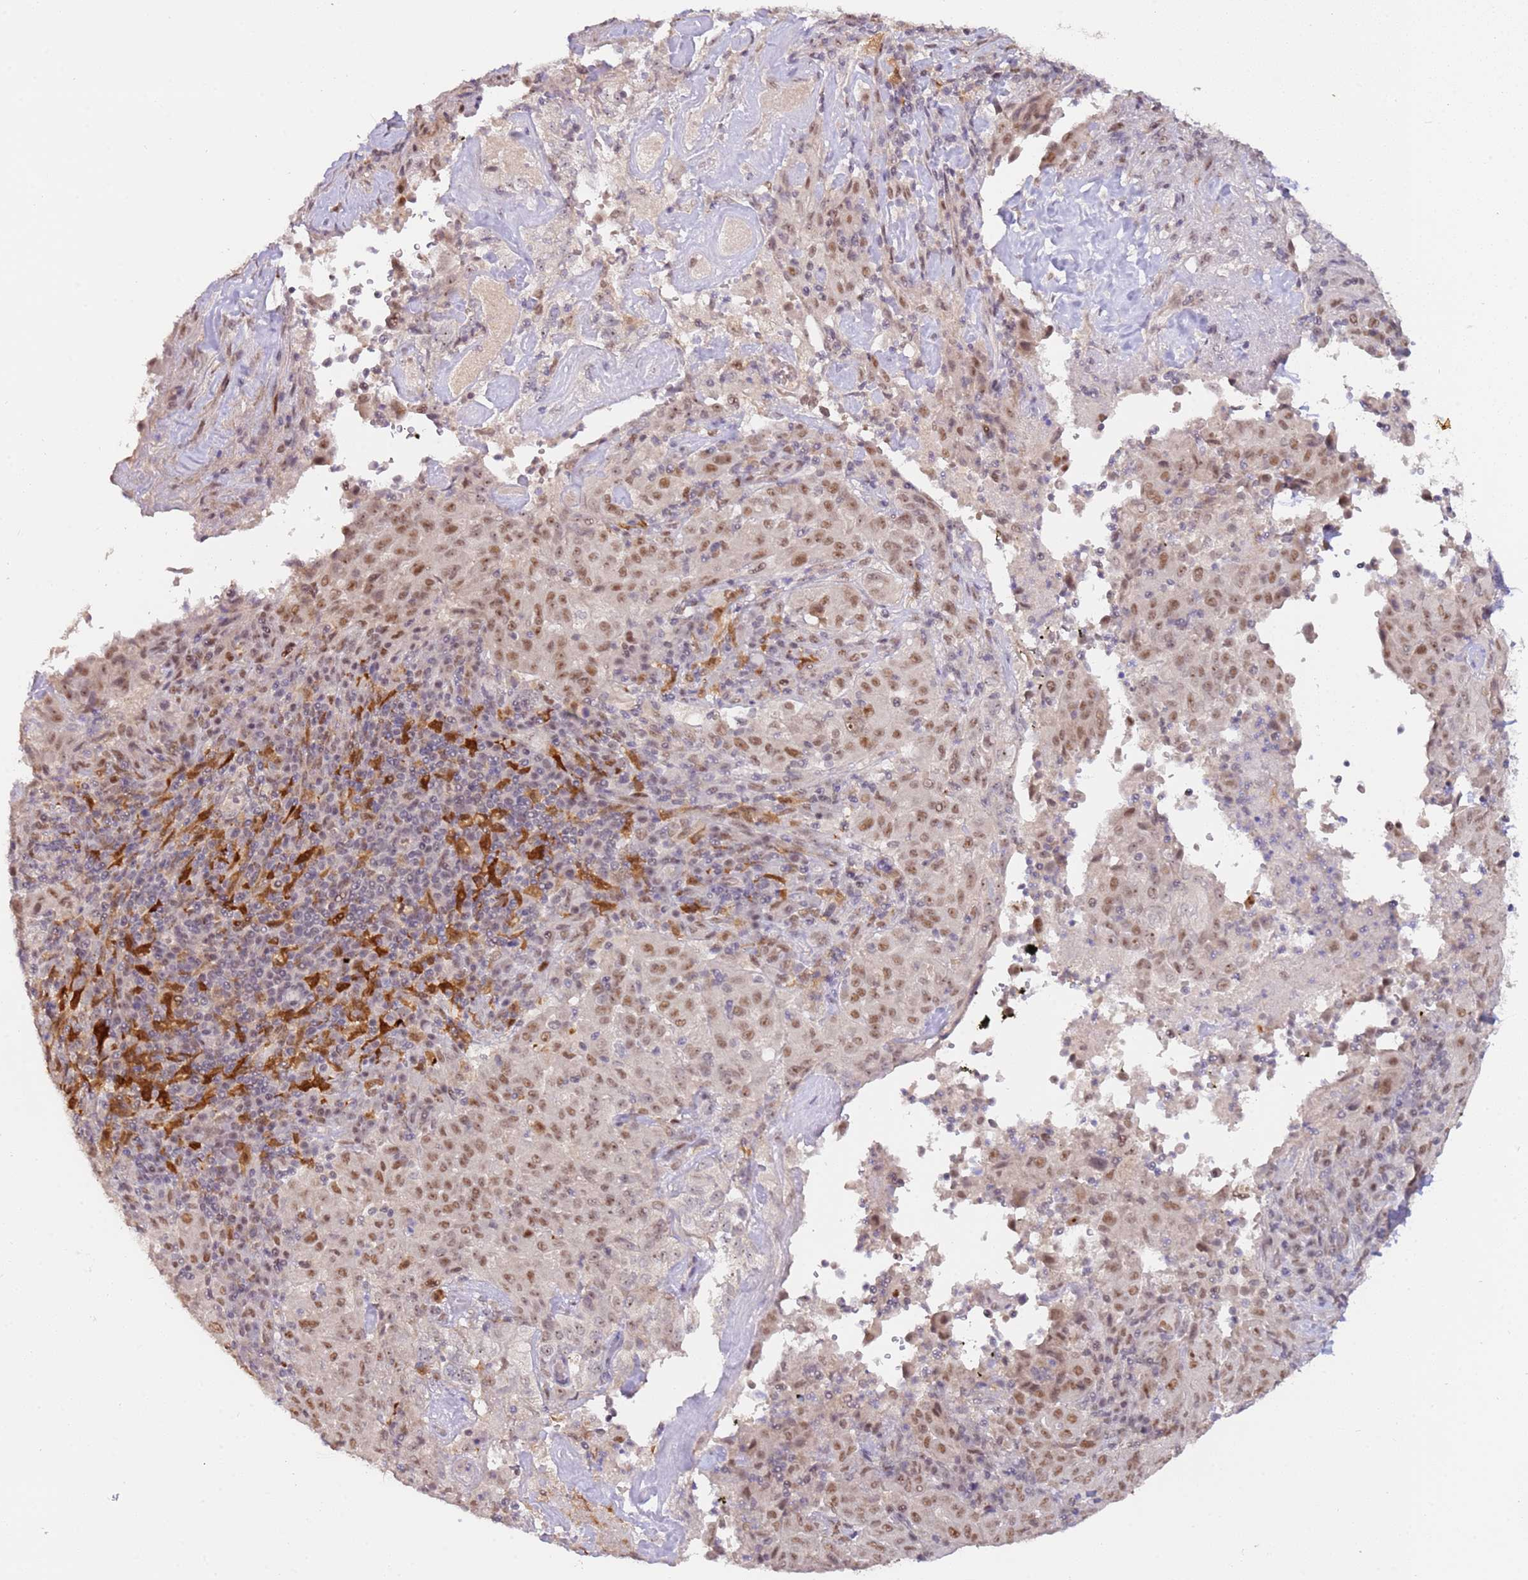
{"staining": {"intensity": "moderate", "quantity": ">75%", "location": "nuclear"}, "tissue": "pancreatic cancer", "cell_type": "Tumor cells", "image_type": "cancer", "snomed": [{"axis": "morphology", "description": "Adenocarcinoma, NOS"}, {"axis": "topography", "description": "Pancreas"}], "caption": "Human adenocarcinoma (pancreatic) stained for a protein (brown) displays moderate nuclear positive positivity in about >75% of tumor cells.", "gene": "LGALSL", "patient": {"sex": "male", "age": 63}}